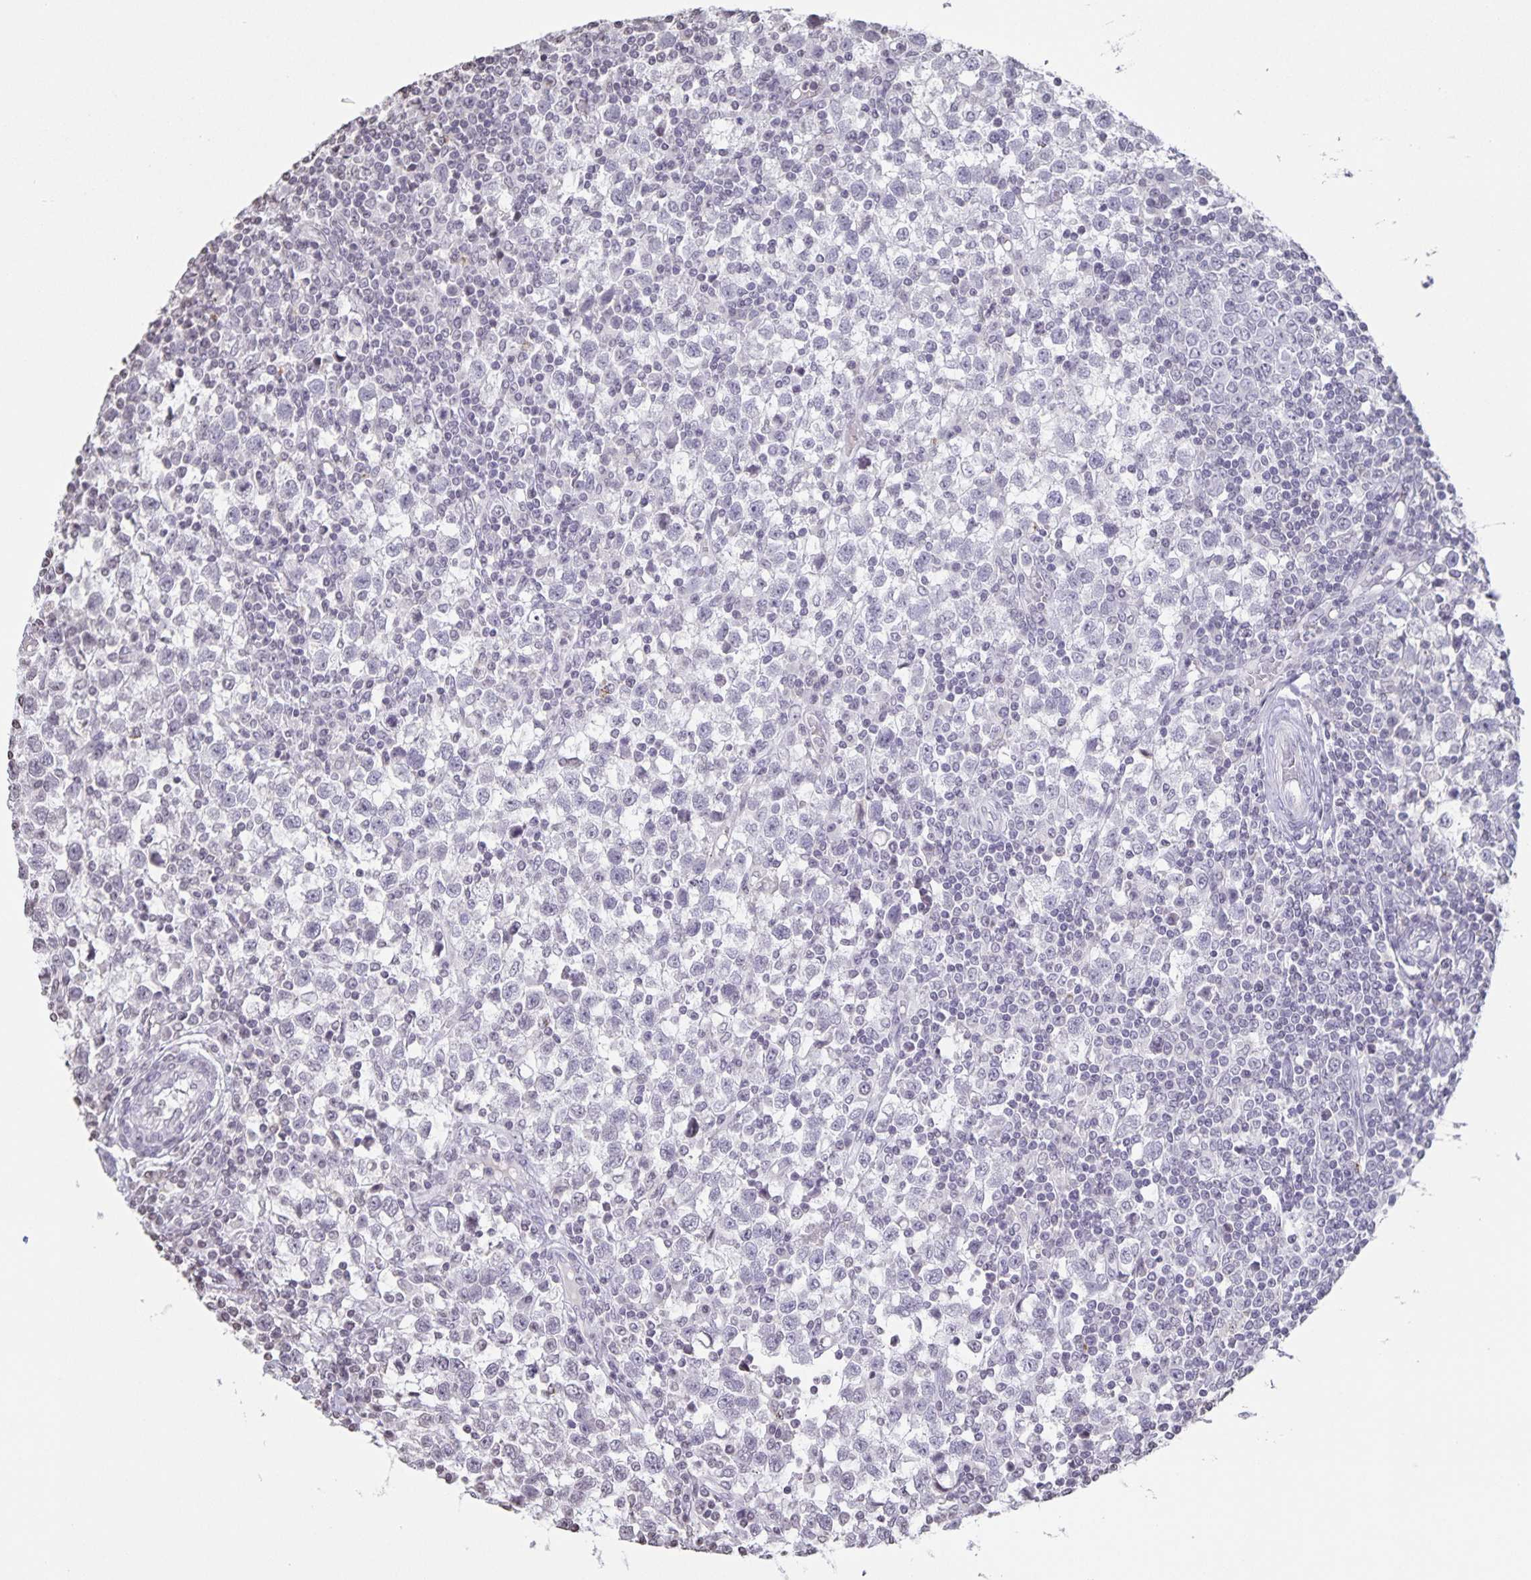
{"staining": {"intensity": "negative", "quantity": "none", "location": "none"}, "tissue": "testis cancer", "cell_type": "Tumor cells", "image_type": "cancer", "snomed": [{"axis": "morphology", "description": "Seminoma, NOS"}, {"axis": "topography", "description": "Testis"}], "caption": "Protein analysis of seminoma (testis) shows no significant staining in tumor cells.", "gene": "AQP4", "patient": {"sex": "male", "age": 34}}